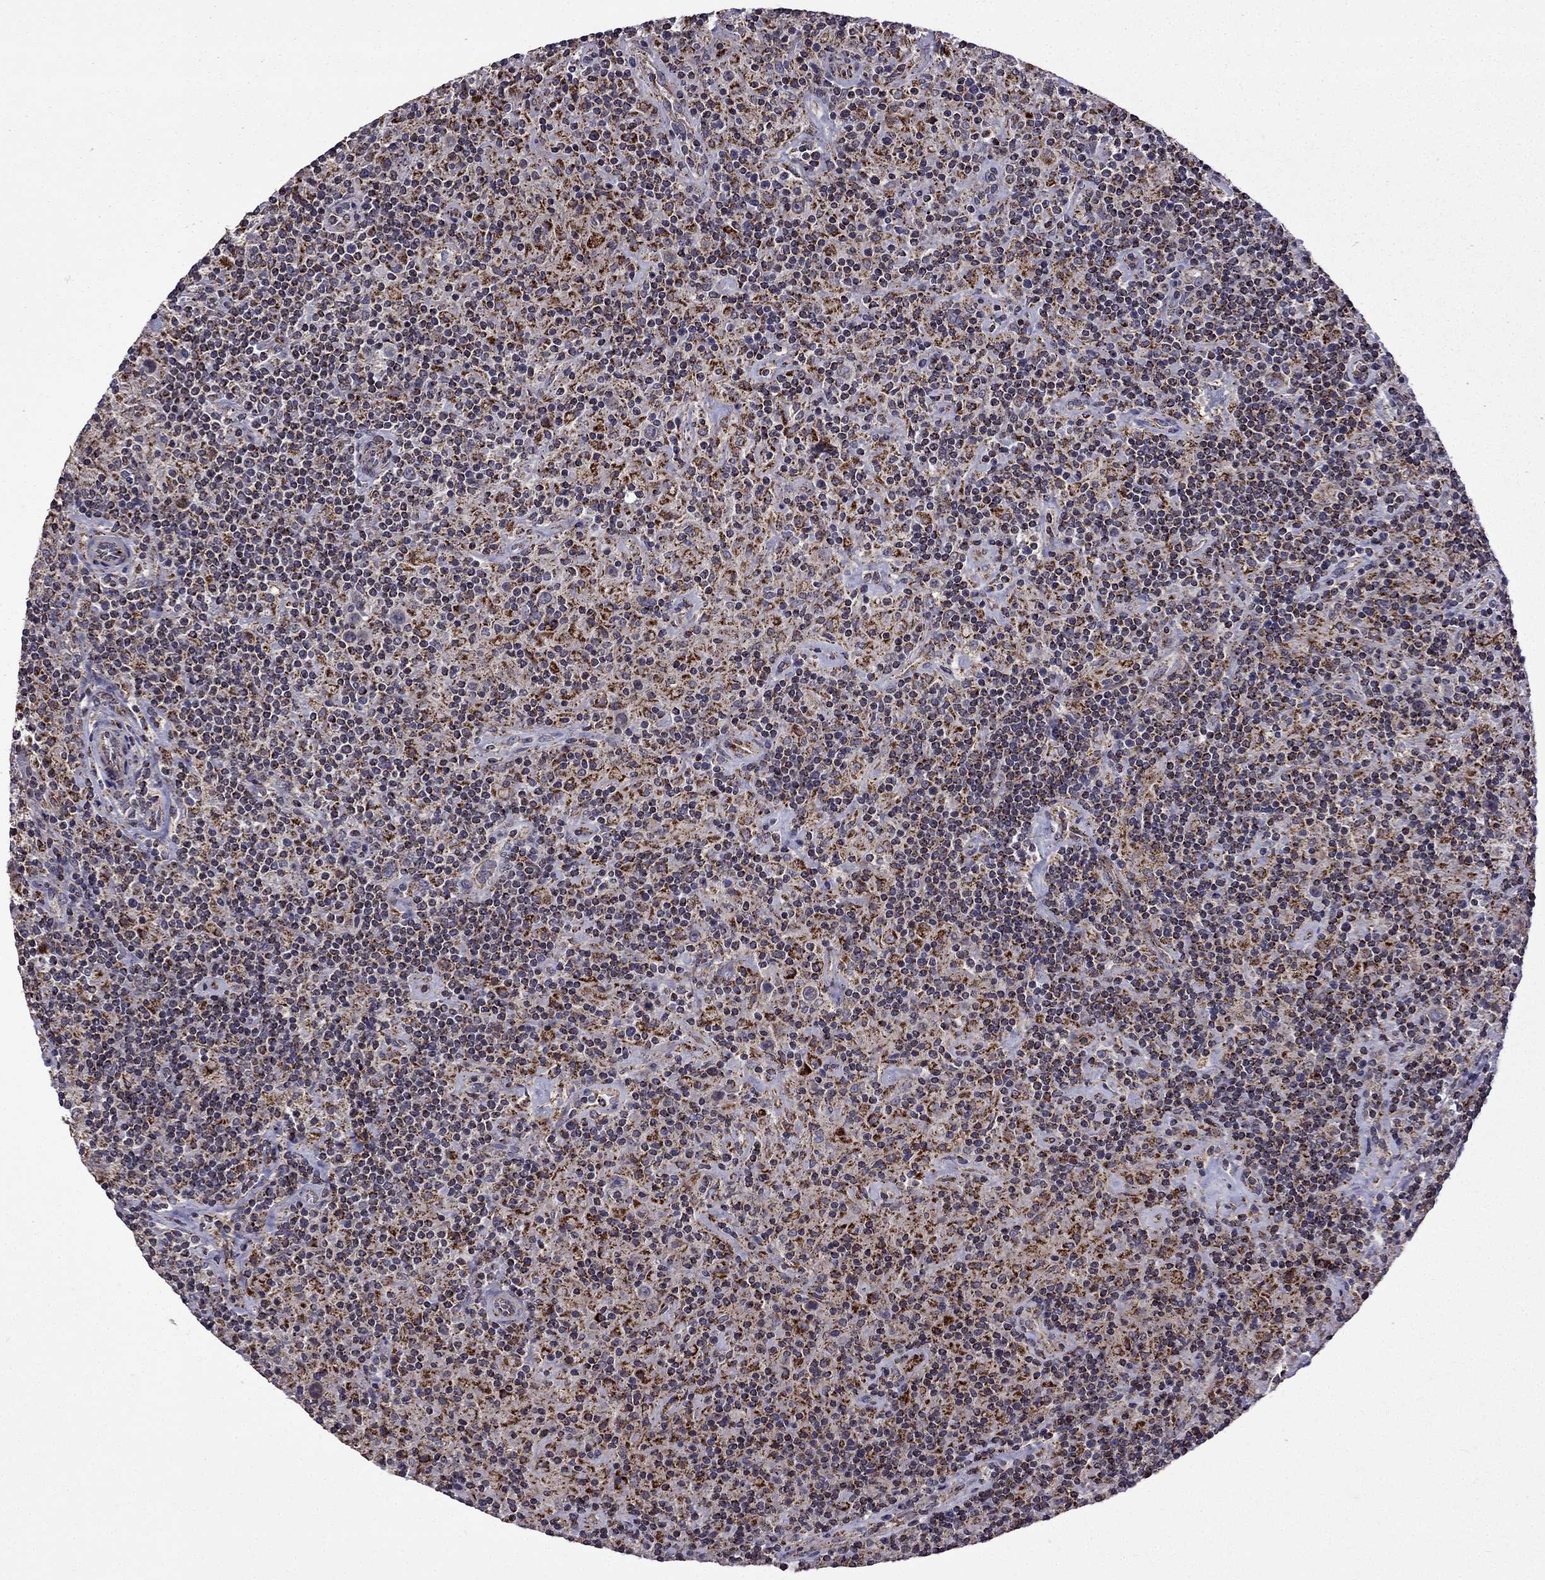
{"staining": {"intensity": "strong", "quantity": "<25%", "location": "cytoplasmic/membranous"}, "tissue": "lymphoma", "cell_type": "Tumor cells", "image_type": "cancer", "snomed": [{"axis": "morphology", "description": "Hodgkin's disease, NOS"}, {"axis": "topography", "description": "Lymph node"}], "caption": "Protein staining of Hodgkin's disease tissue exhibits strong cytoplasmic/membranous expression in about <25% of tumor cells.", "gene": "TAB2", "patient": {"sex": "male", "age": 70}}